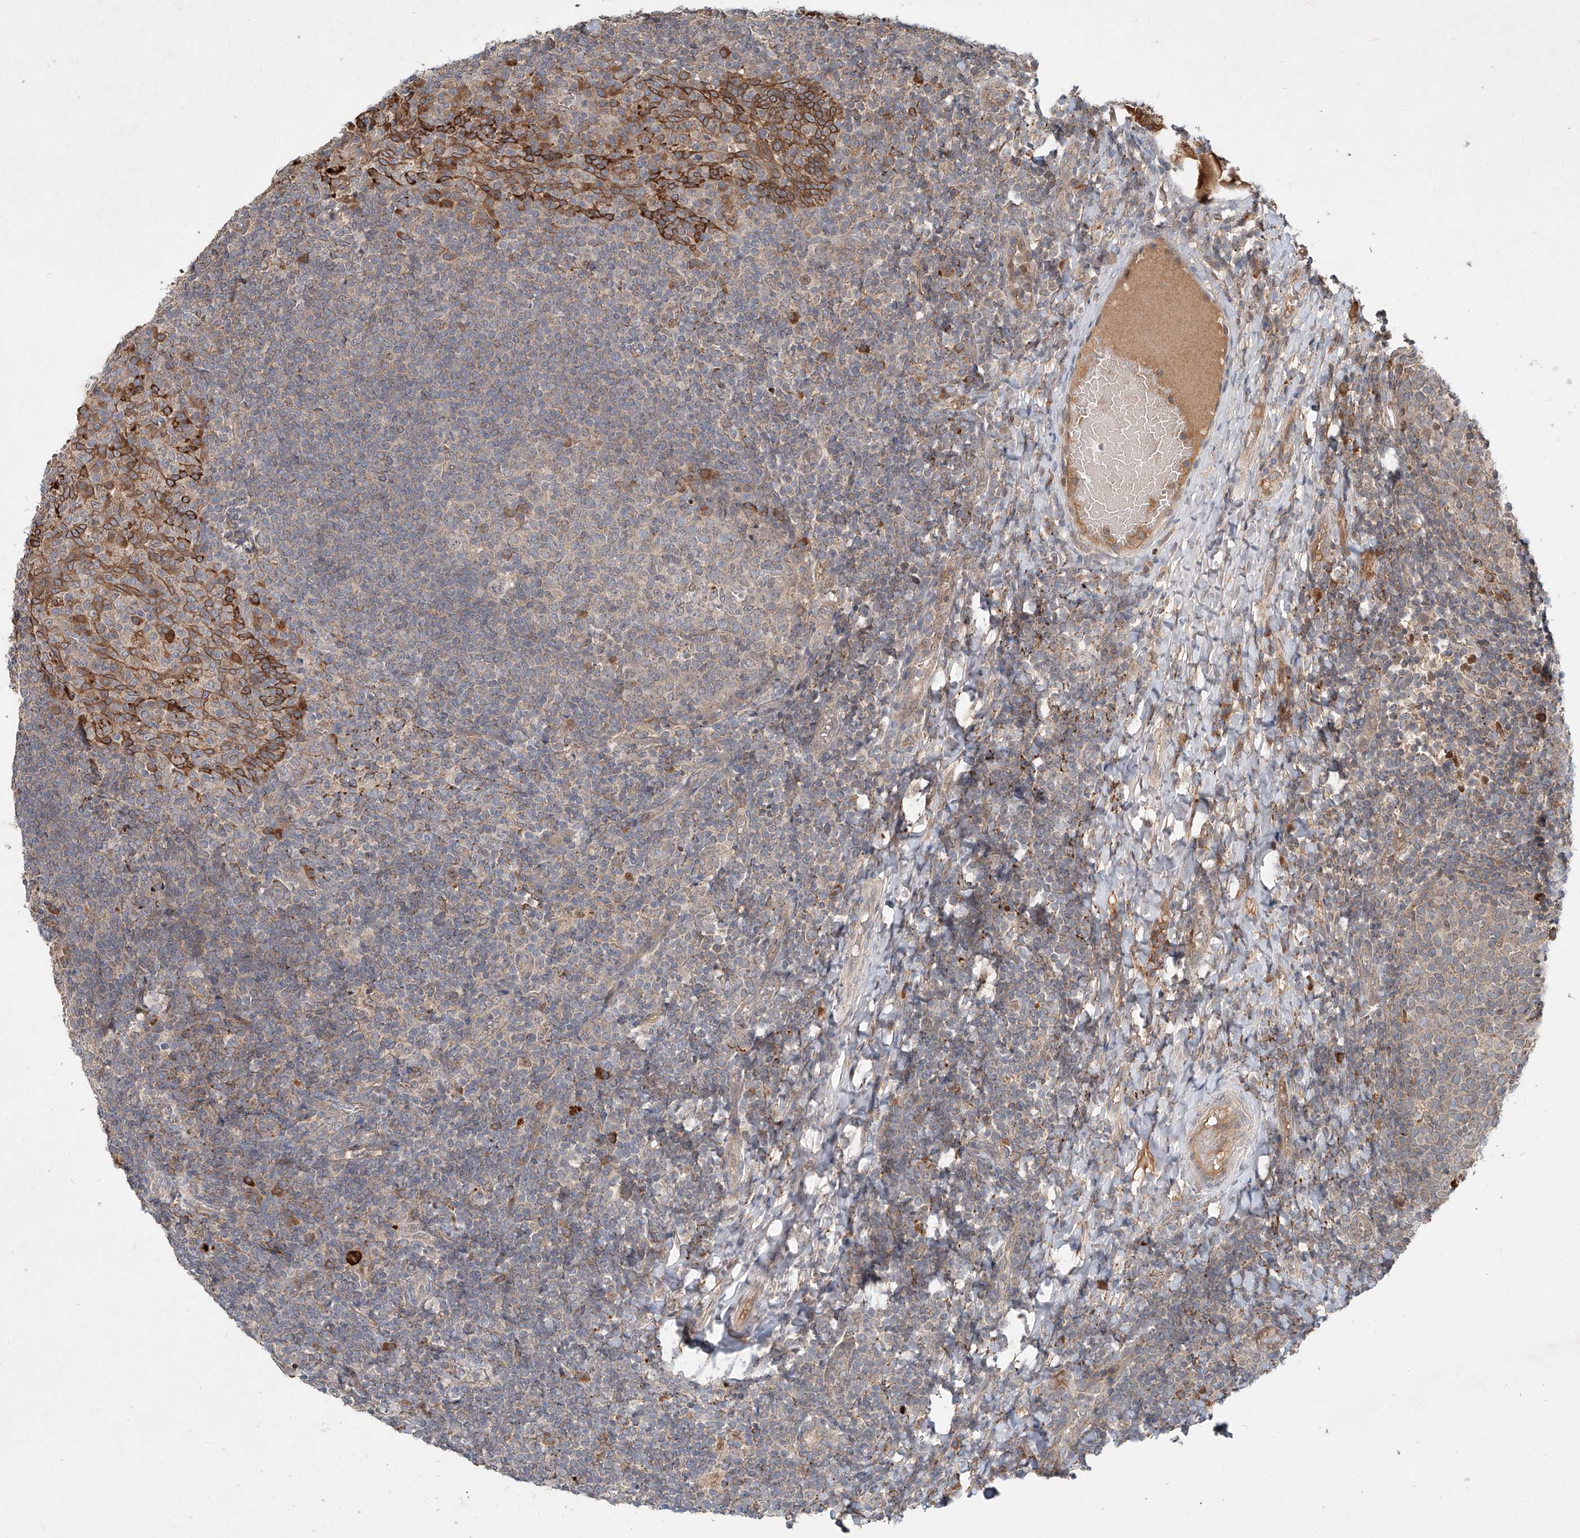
{"staining": {"intensity": "weak", "quantity": "<25%", "location": "cytoplasmic/membranous"}, "tissue": "tonsil", "cell_type": "Germinal center cells", "image_type": "normal", "snomed": [{"axis": "morphology", "description": "Normal tissue, NOS"}, {"axis": "topography", "description": "Tonsil"}], "caption": "Photomicrograph shows no protein positivity in germinal center cells of unremarkable tonsil.", "gene": "IER5", "patient": {"sex": "female", "age": 19}}